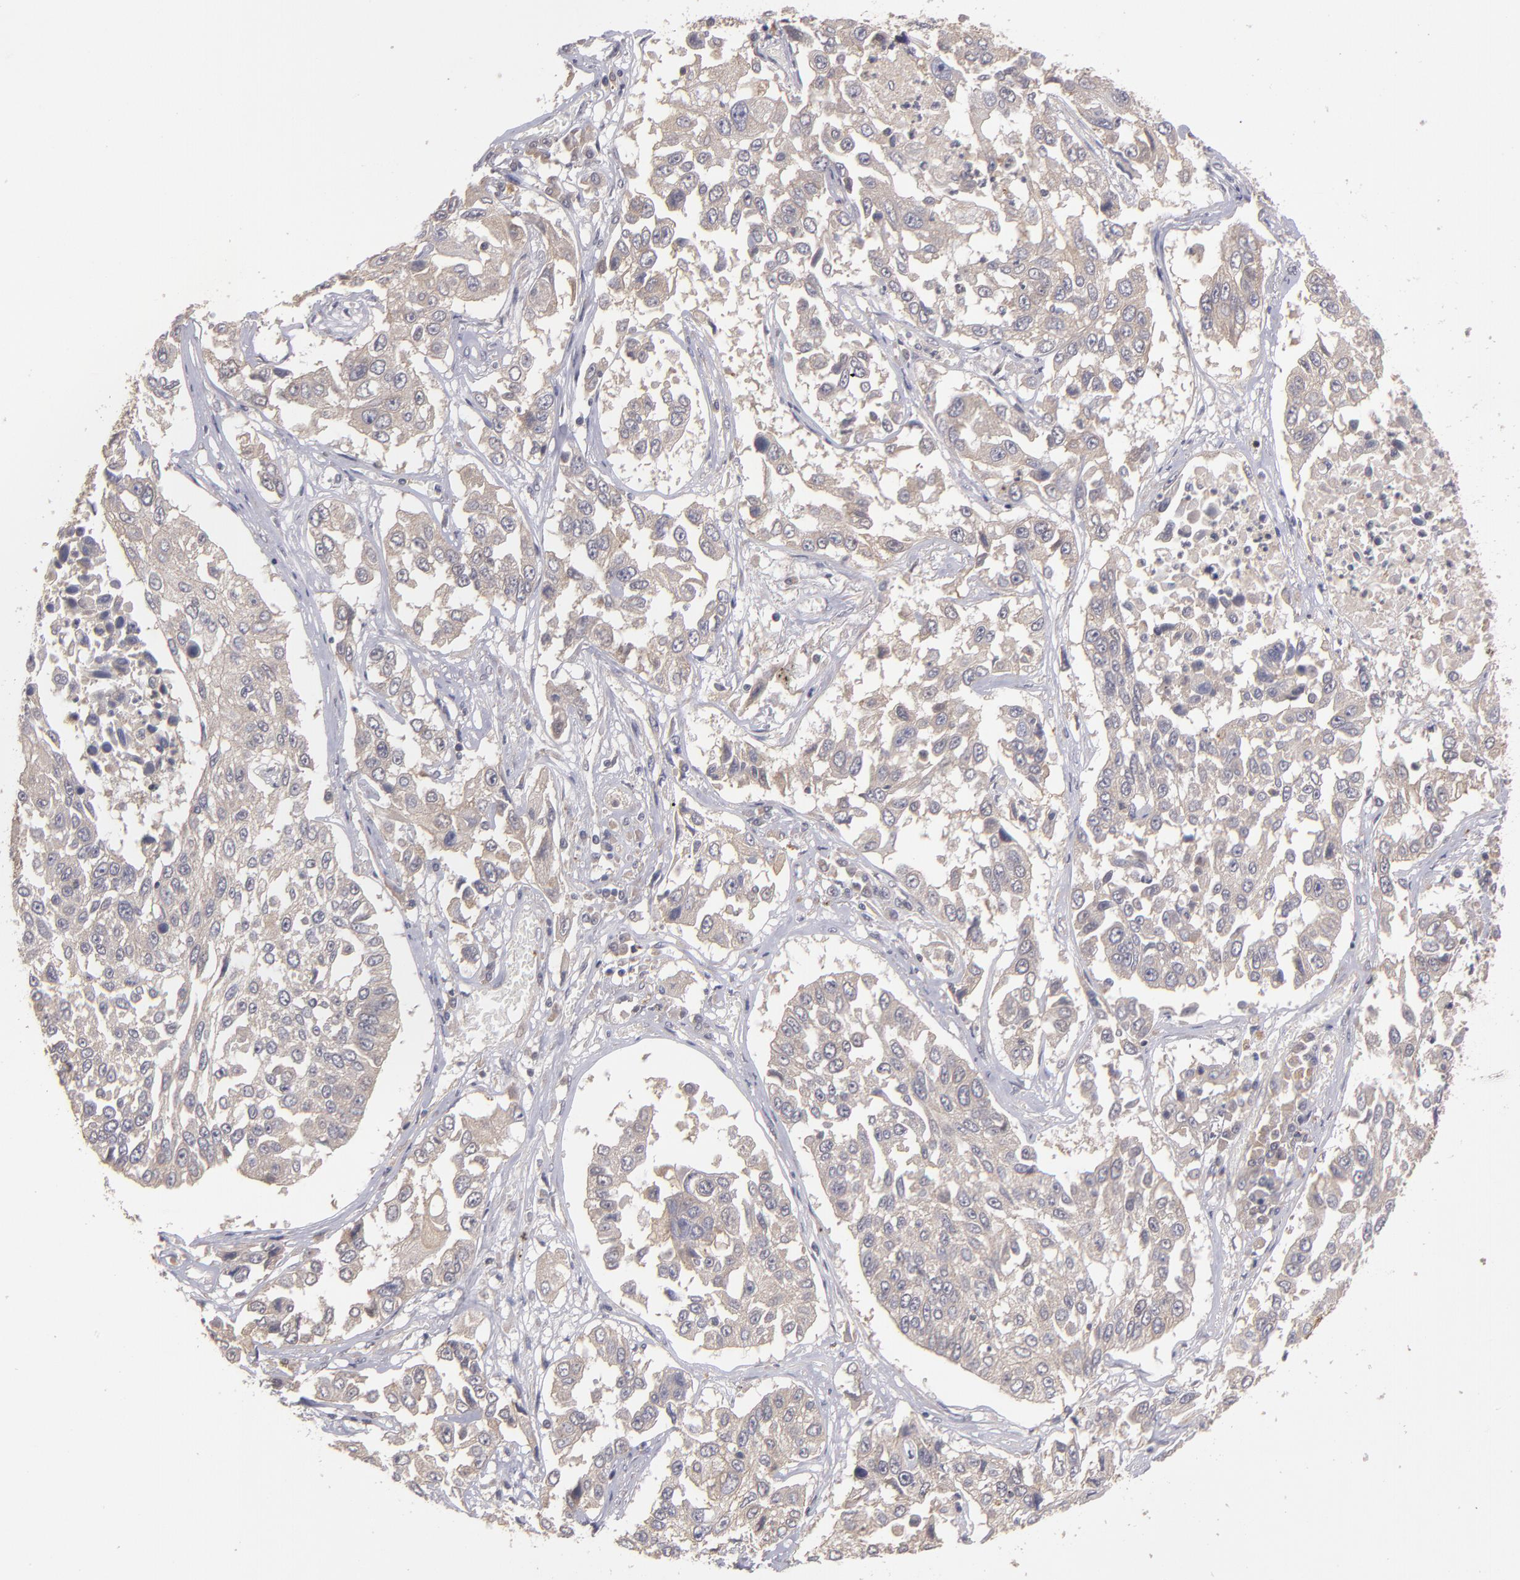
{"staining": {"intensity": "weak", "quantity": ">75%", "location": "cytoplasmic/membranous"}, "tissue": "lung cancer", "cell_type": "Tumor cells", "image_type": "cancer", "snomed": [{"axis": "morphology", "description": "Squamous cell carcinoma, NOS"}, {"axis": "topography", "description": "Lung"}], "caption": "Immunohistochemical staining of lung cancer (squamous cell carcinoma) exhibits weak cytoplasmic/membranous protein positivity in about >75% of tumor cells.", "gene": "CTSO", "patient": {"sex": "male", "age": 71}}